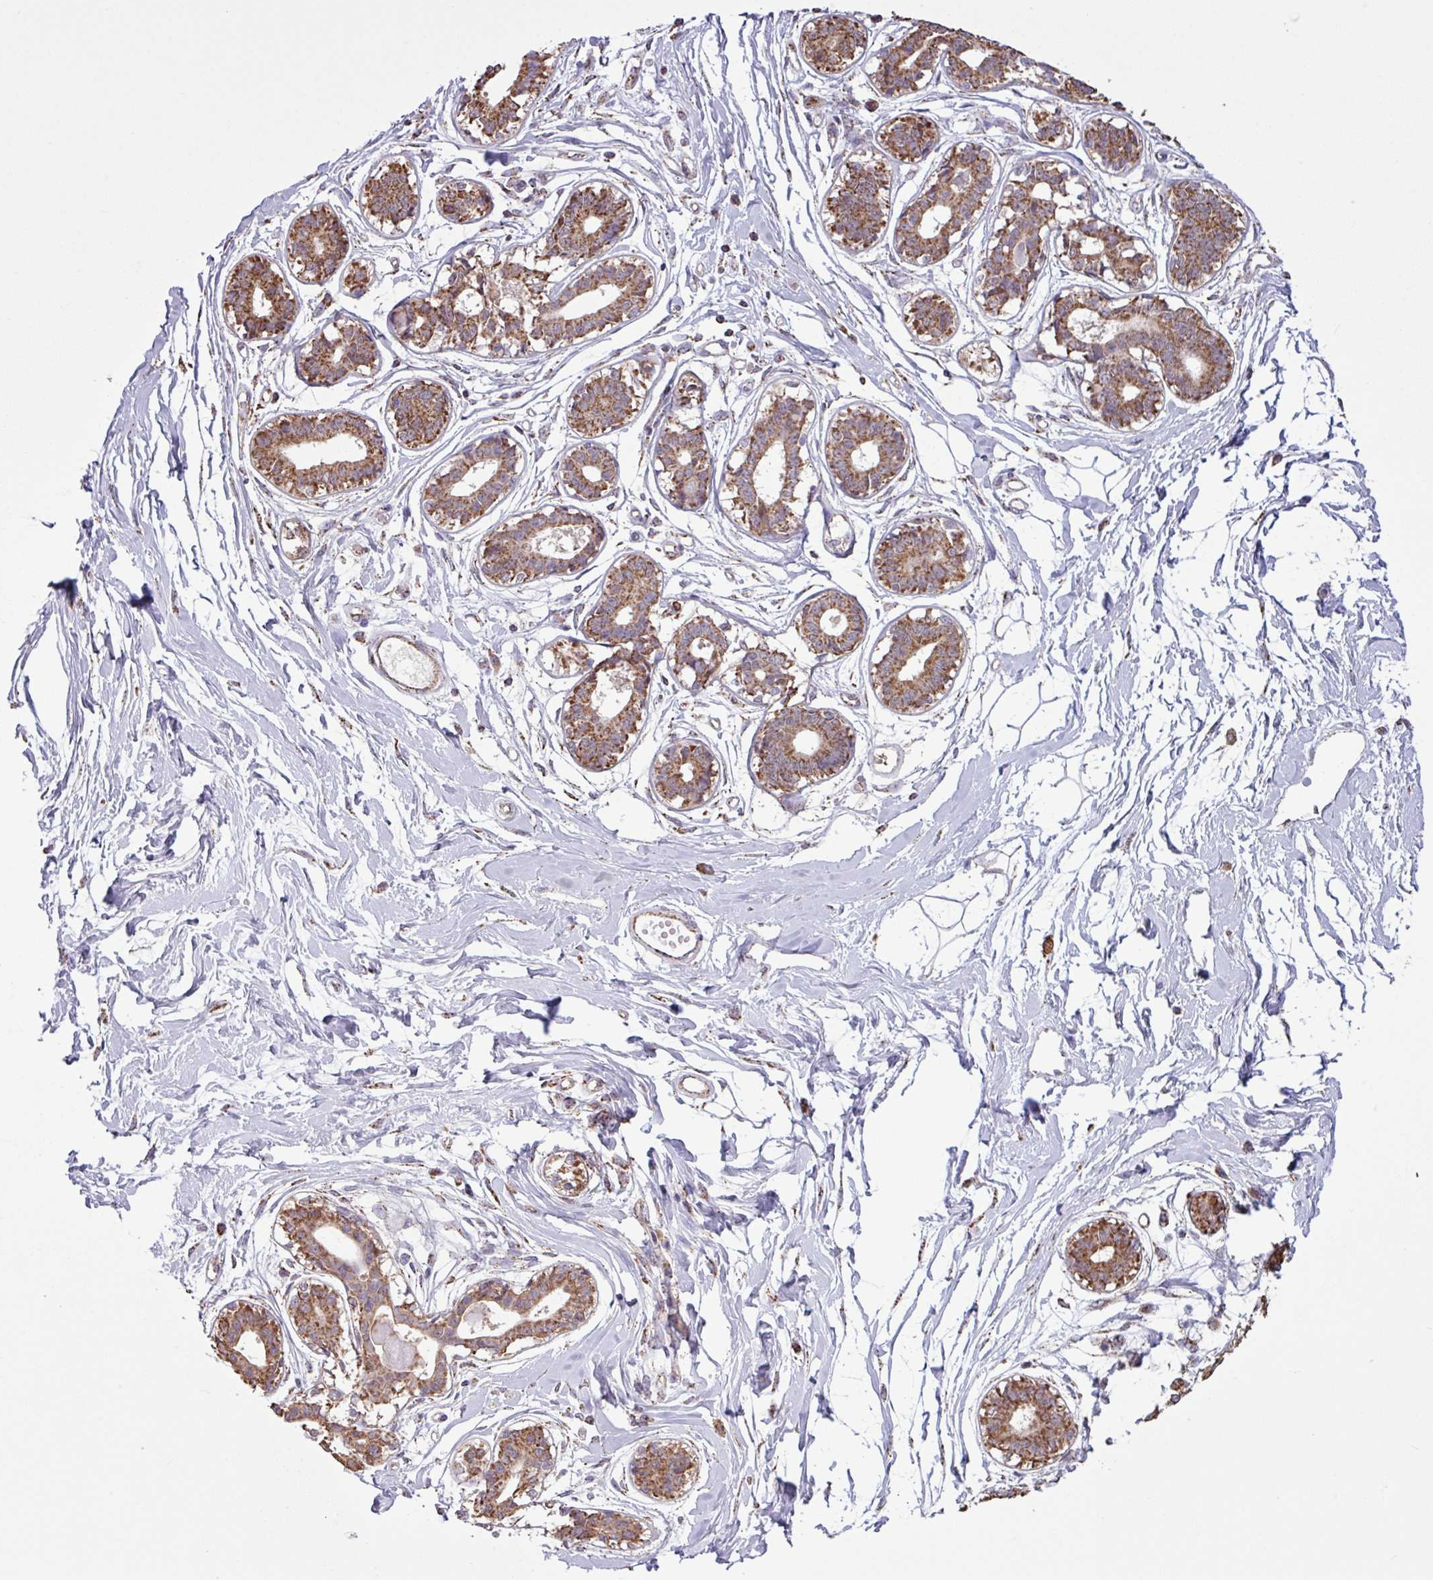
{"staining": {"intensity": "negative", "quantity": "none", "location": "none"}, "tissue": "breast", "cell_type": "Adipocytes", "image_type": "normal", "snomed": [{"axis": "morphology", "description": "Normal tissue, NOS"}, {"axis": "topography", "description": "Breast"}], "caption": "An immunohistochemistry (IHC) photomicrograph of normal breast is shown. There is no staining in adipocytes of breast. (Stains: DAB (3,3'-diaminobenzidine) immunohistochemistry (IHC) with hematoxylin counter stain, Microscopy: brightfield microscopy at high magnification).", "gene": "ALG8", "patient": {"sex": "female", "age": 45}}